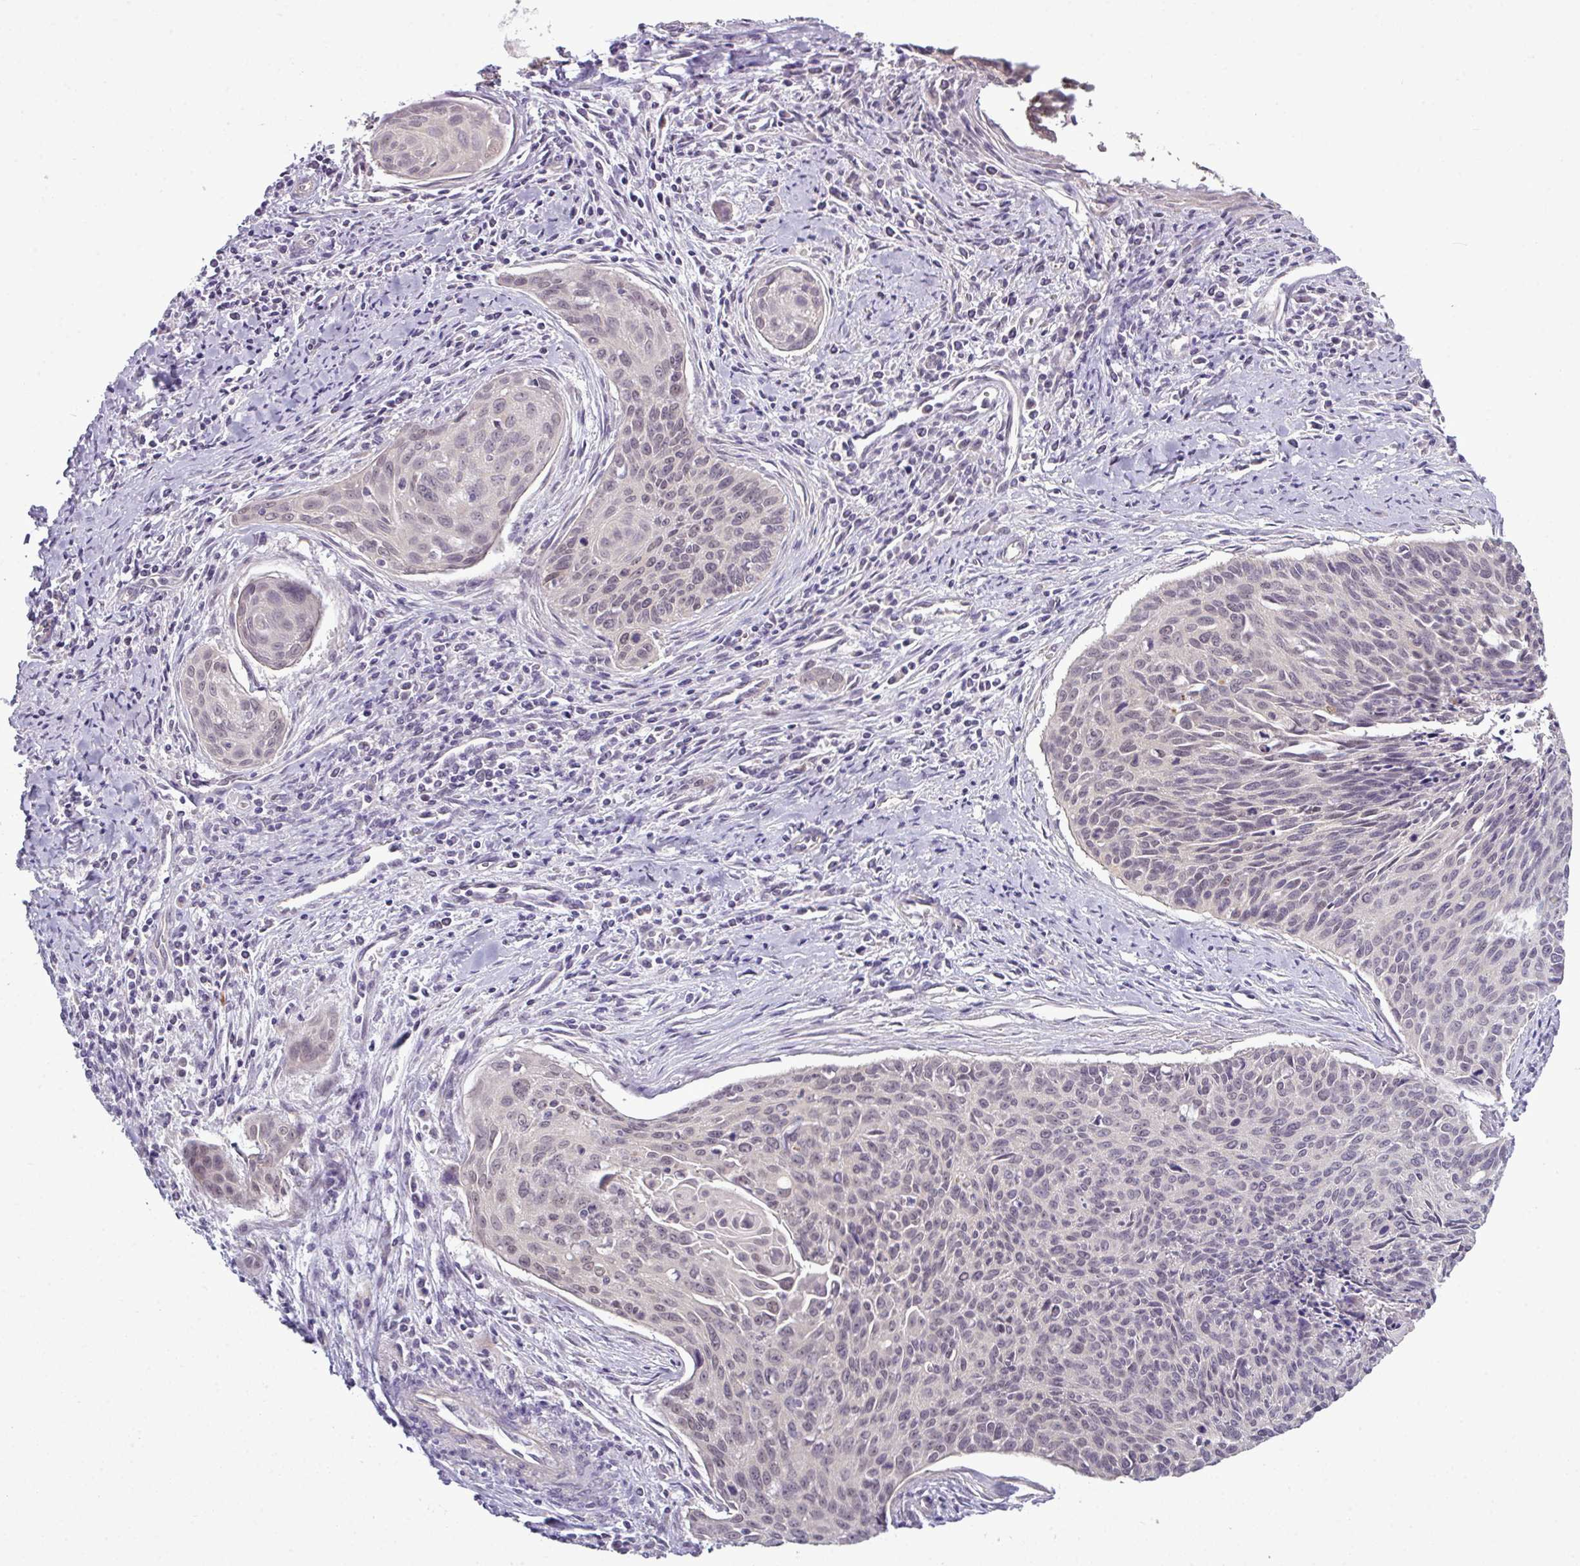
{"staining": {"intensity": "weak", "quantity": "<25%", "location": "nuclear"}, "tissue": "cervical cancer", "cell_type": "Tumor cells", "image_type": "cancer", "snomed": [{"axis": "morphology", "description": "Squamous cell carcinoma, NOS"}, {"axis": "topography", "description": "Cervix"}], "caption": "Histopathology image shows no significant protein expression in tumor cells of cervical cancer (squamous cell carcinoma).", "gene": "ZNF217", "patient": {"sex": "female", "age": 55}}